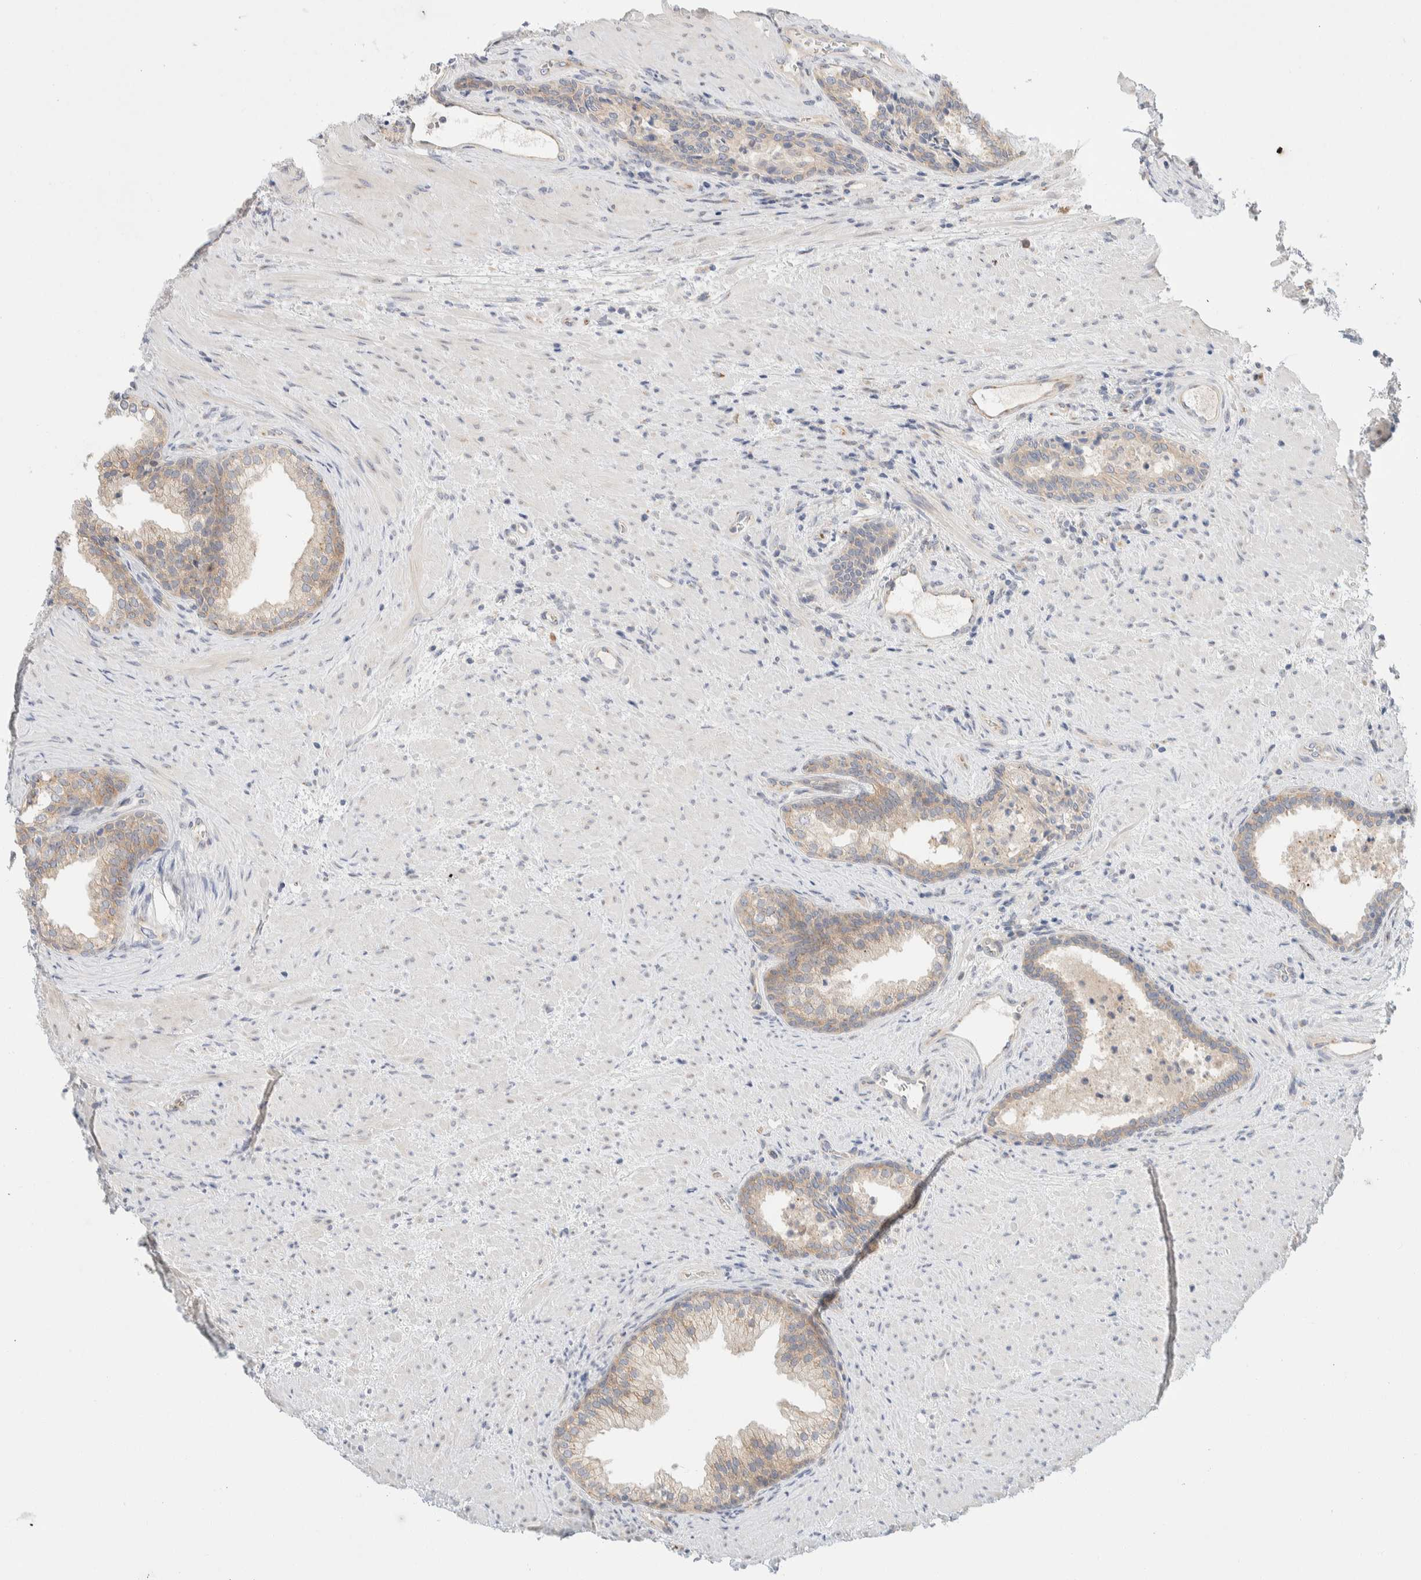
{"staining": {"intensity": "weak", "quantity": "25%-75%", "location": "cytoplasmic/membranous"}, "tissue": "prostate", "cell_type": "Glandular cells", "image_type": "normal", "snomed": [{"axis": "morphology", "description": "Normal tissue, NOS"}, {"axis": "topography", "description": "Prostate"}], "caption": "Unremarkable prostate was stained to show a protein in brown. There is low levels of weak cytoplasmic/membranous staining in approximately 25%-75% of glandular cells.", "gene": "TMEM184B", "patient": {"sex": "male", "age": 76}}